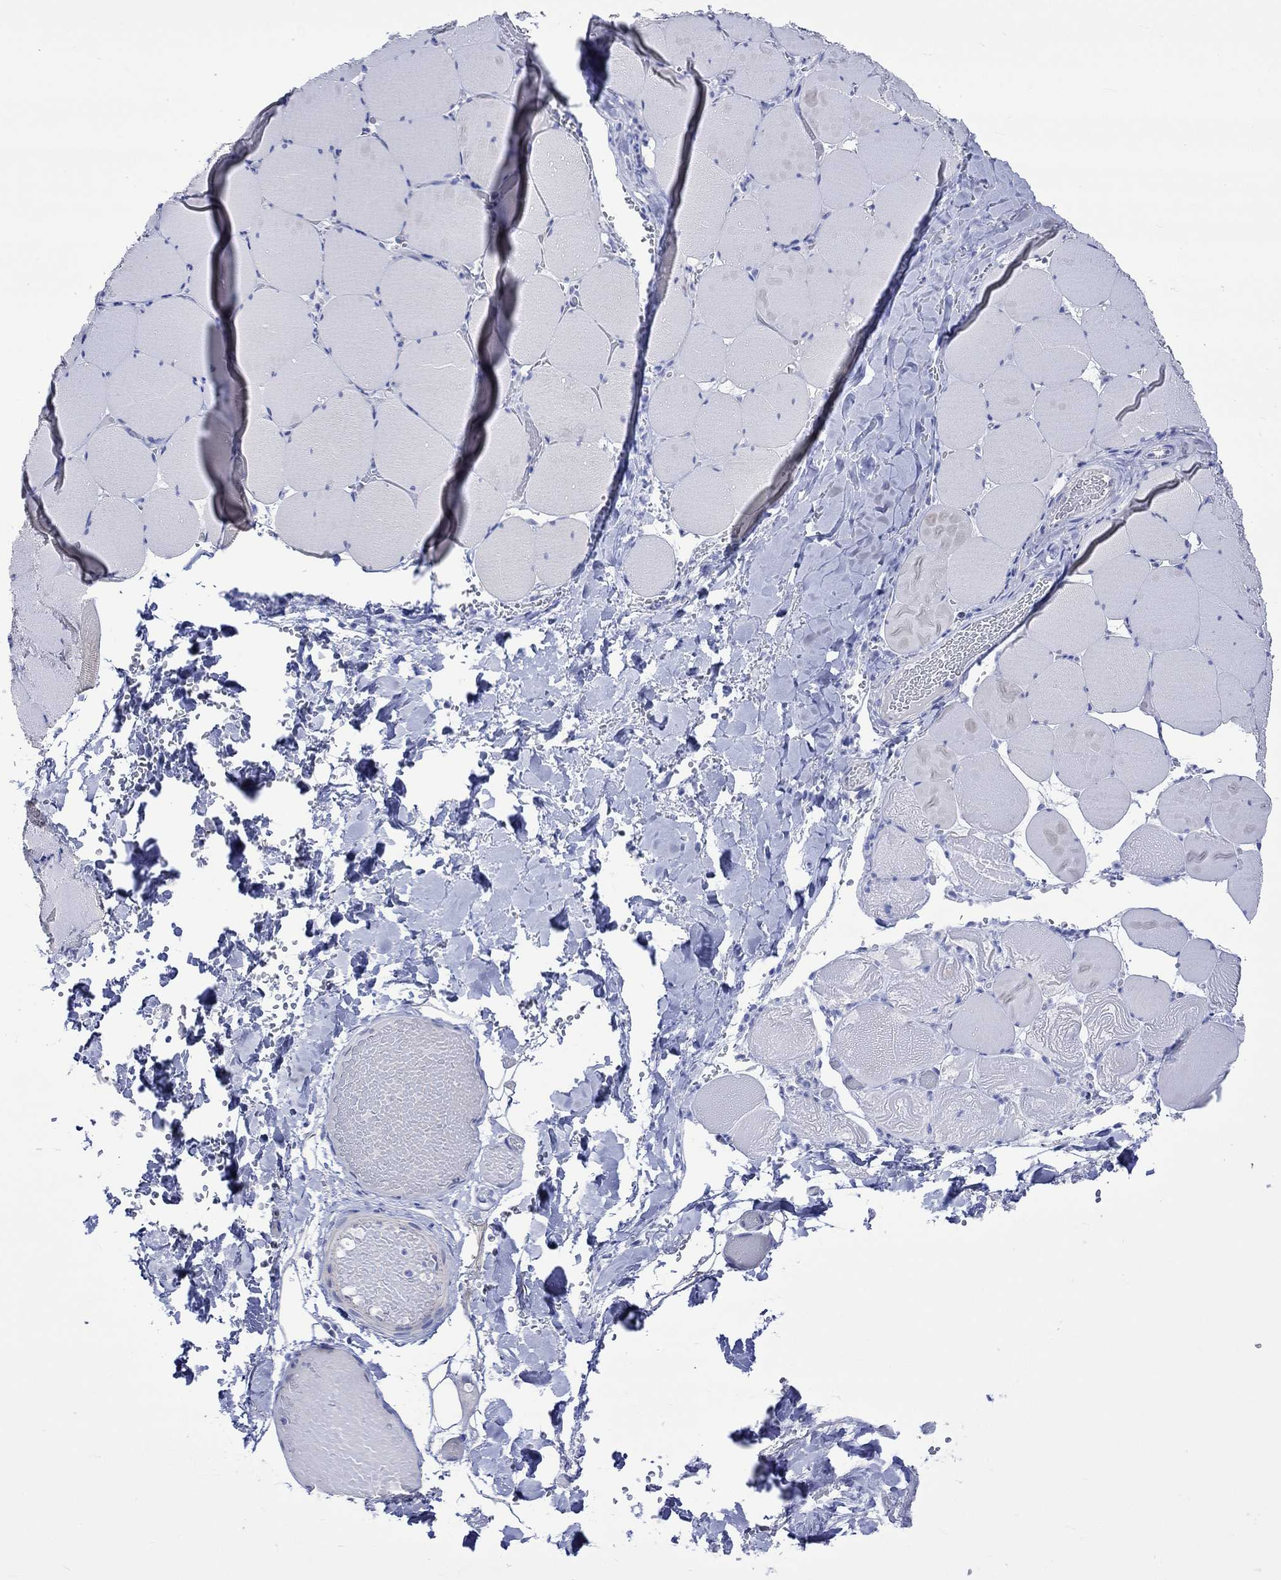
{"staining": {"intensity": "negative", "quantity": "none", "location": "none"}, "tissue": "skeletal muscle", "cell_type": "Myocytes", "image_type": "normal", "snomed": [{"axis": "morphology", "description": "Normal tissue, NOS"}, {"axis": "morphology", "description": "Malignant melanoma, Metastatic site"}, {"axis": "topography", "description": "Skeletal muscle"}], "caption": "An image of skeletal muscle stained for a protein displays no brown staining in myocytes. (Brightfield microscopy of DAB immunohistochemistry (IHC) at high magnification).", "gene": "HARBI1", "patient": {"sex": "male", "age": 50}}